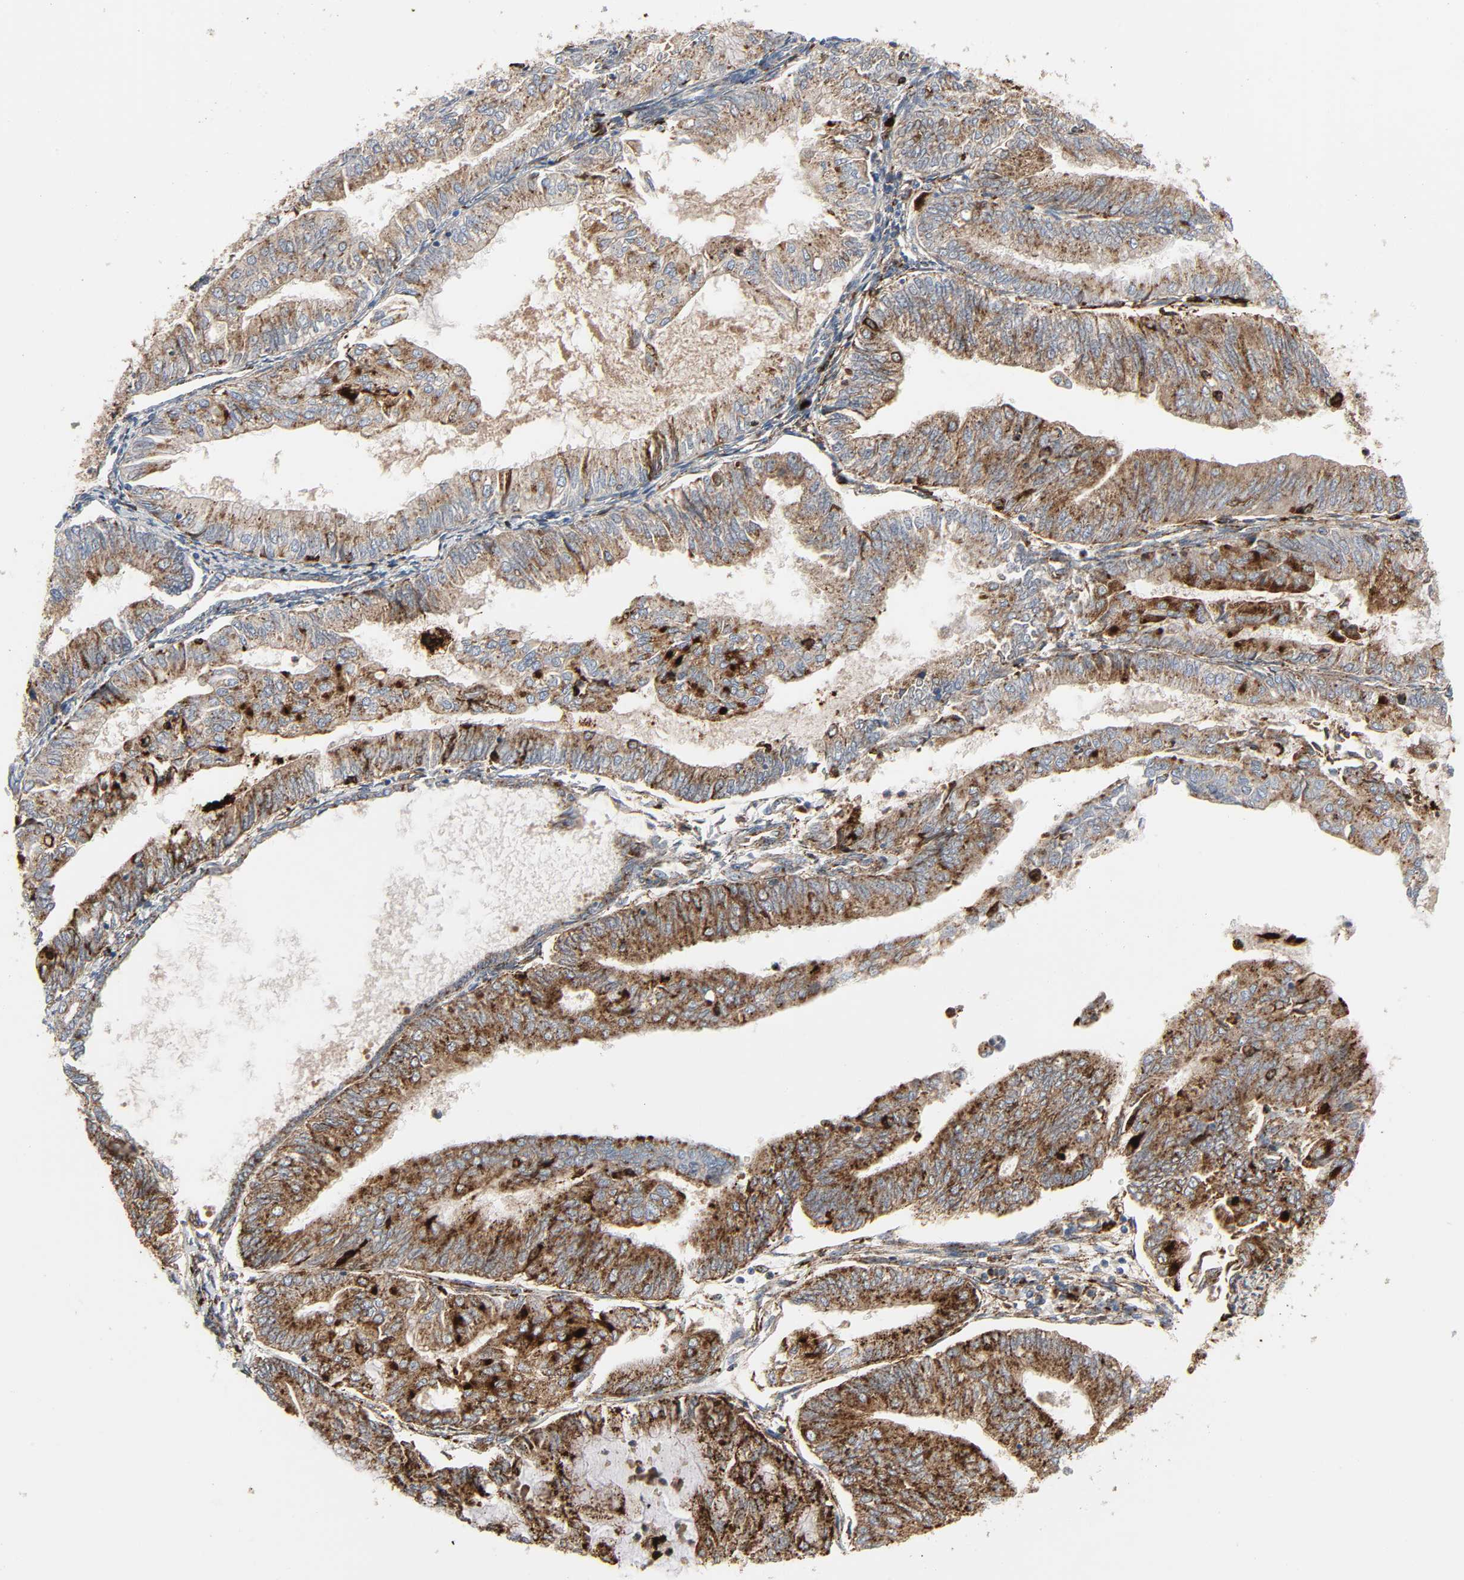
{"staining": {"intensity": "strong", "quantity": ">75%", "location": "cytoplasmic/membranous"}, "tissue": "endometrial cancer", "cell_type": "Tumor cells", "image_type": "cancer", "snomed": [{"axis": "morphology", "description": "Adenocarcinoma, NOS"}, {"axis": "topography", "description": "Endometrium"}], "caption": "IHC staining of endometrial cancer (adenocarcinoma), which shows high levels of strong cytoplasmic/membranous positivity in approximately >75% of tumor cells indicating strong cytoplasmic/membranous protein expression. The staining was performed using DAB (3,3'-diaminobenzidine) (brown) for protein detection and nuclei were counterstained in hematoxylin (blue).", "gene": "PSAP", "patient": {"sex": "female", "age": 59}}